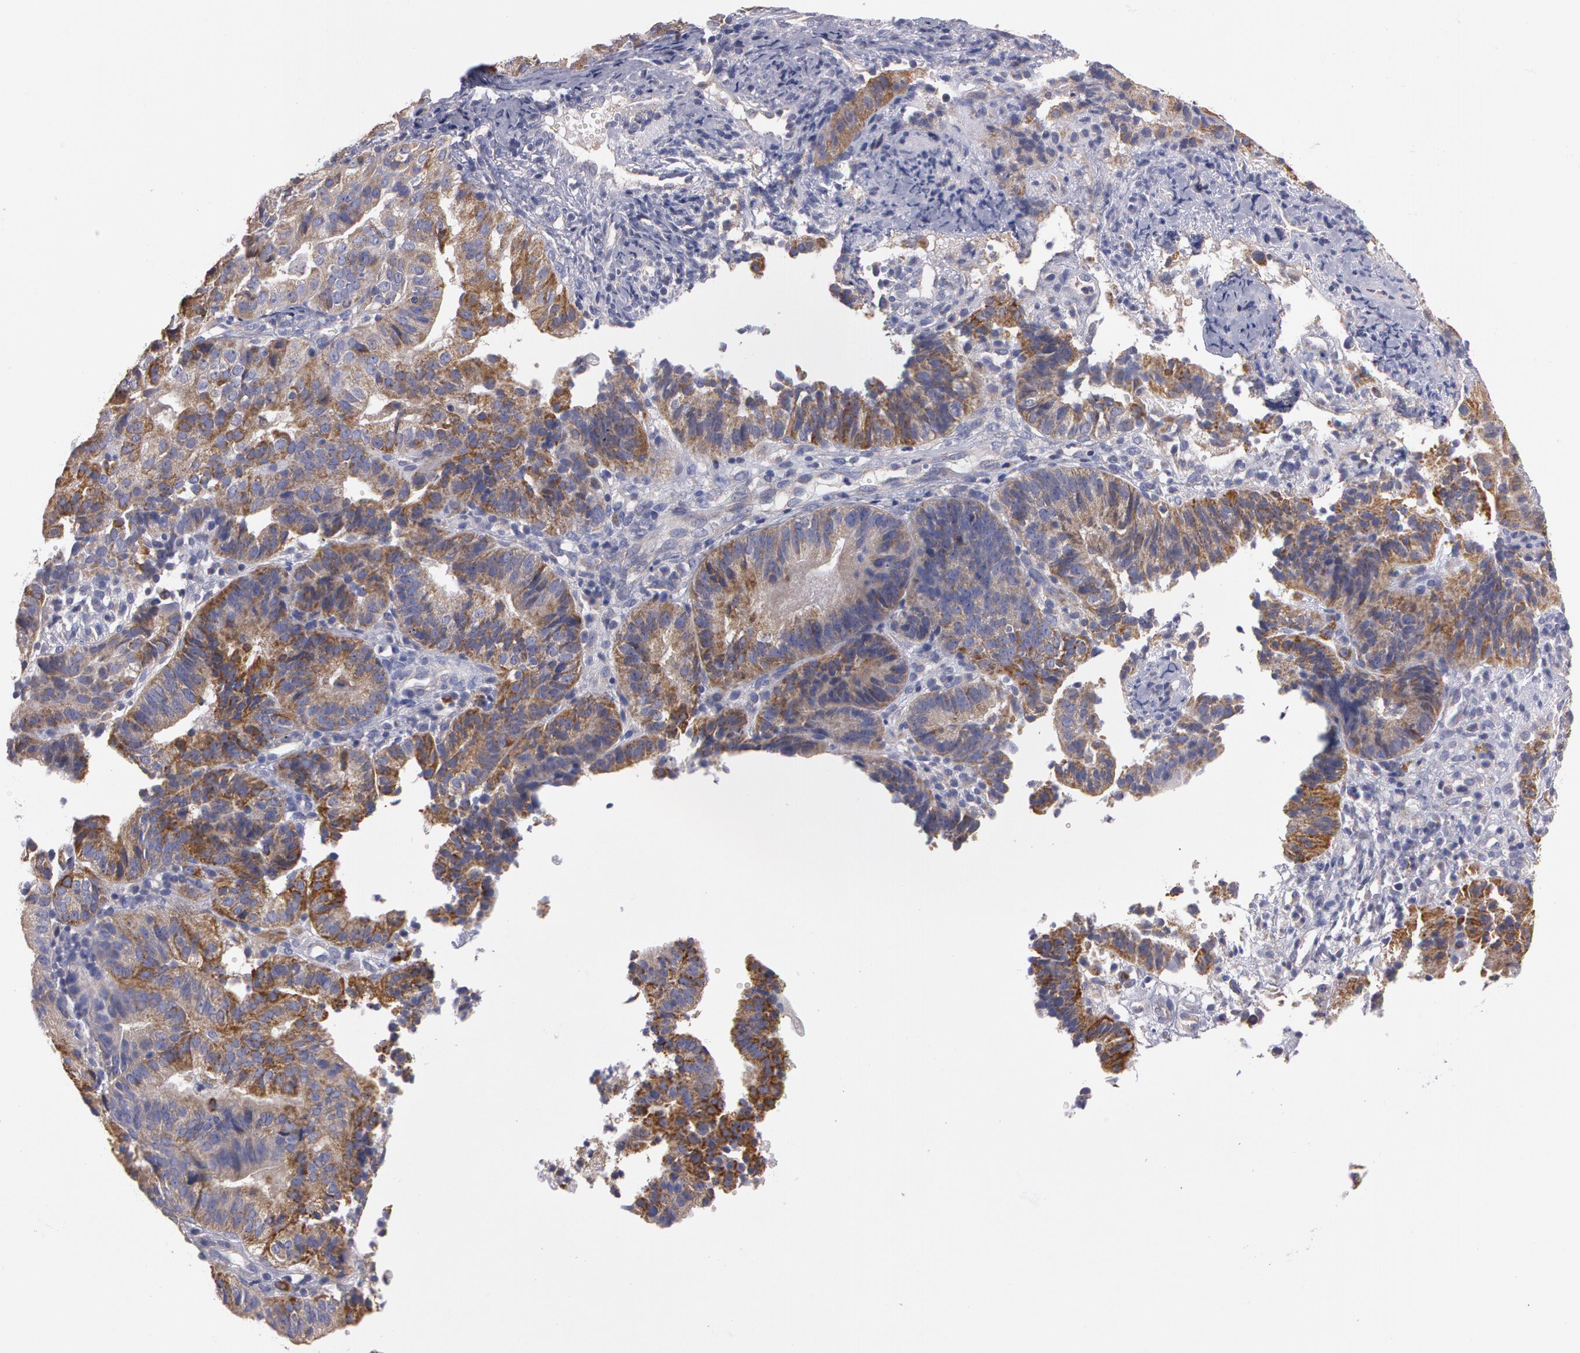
{"staining": {"intensity": "moderate", "quantity": "25%-75%", "location": "cytoplasmic/membranous"}, "tissue": "cervical cancer", "cell_type": "Tumor cells", "image_type": "cancer", "snomed": [{"axis": "morphology", "description": "Adenocarcinoma, NOS"}, {"axis": "topography", "description": "Cervix"}], "caption": "High-magnification brightfield microscopy of cervical adenocarcinoma stained with DAB (3,3'-diaminobenzidine) (brown) and counterstained with hematoxylin (blue). tumor cells exhibit moderate cytoplasmic/membranous staining is seen in about25%-75% of cells.", "gene": "NEK9", "patient": {"sex": "female", "age": 60}}